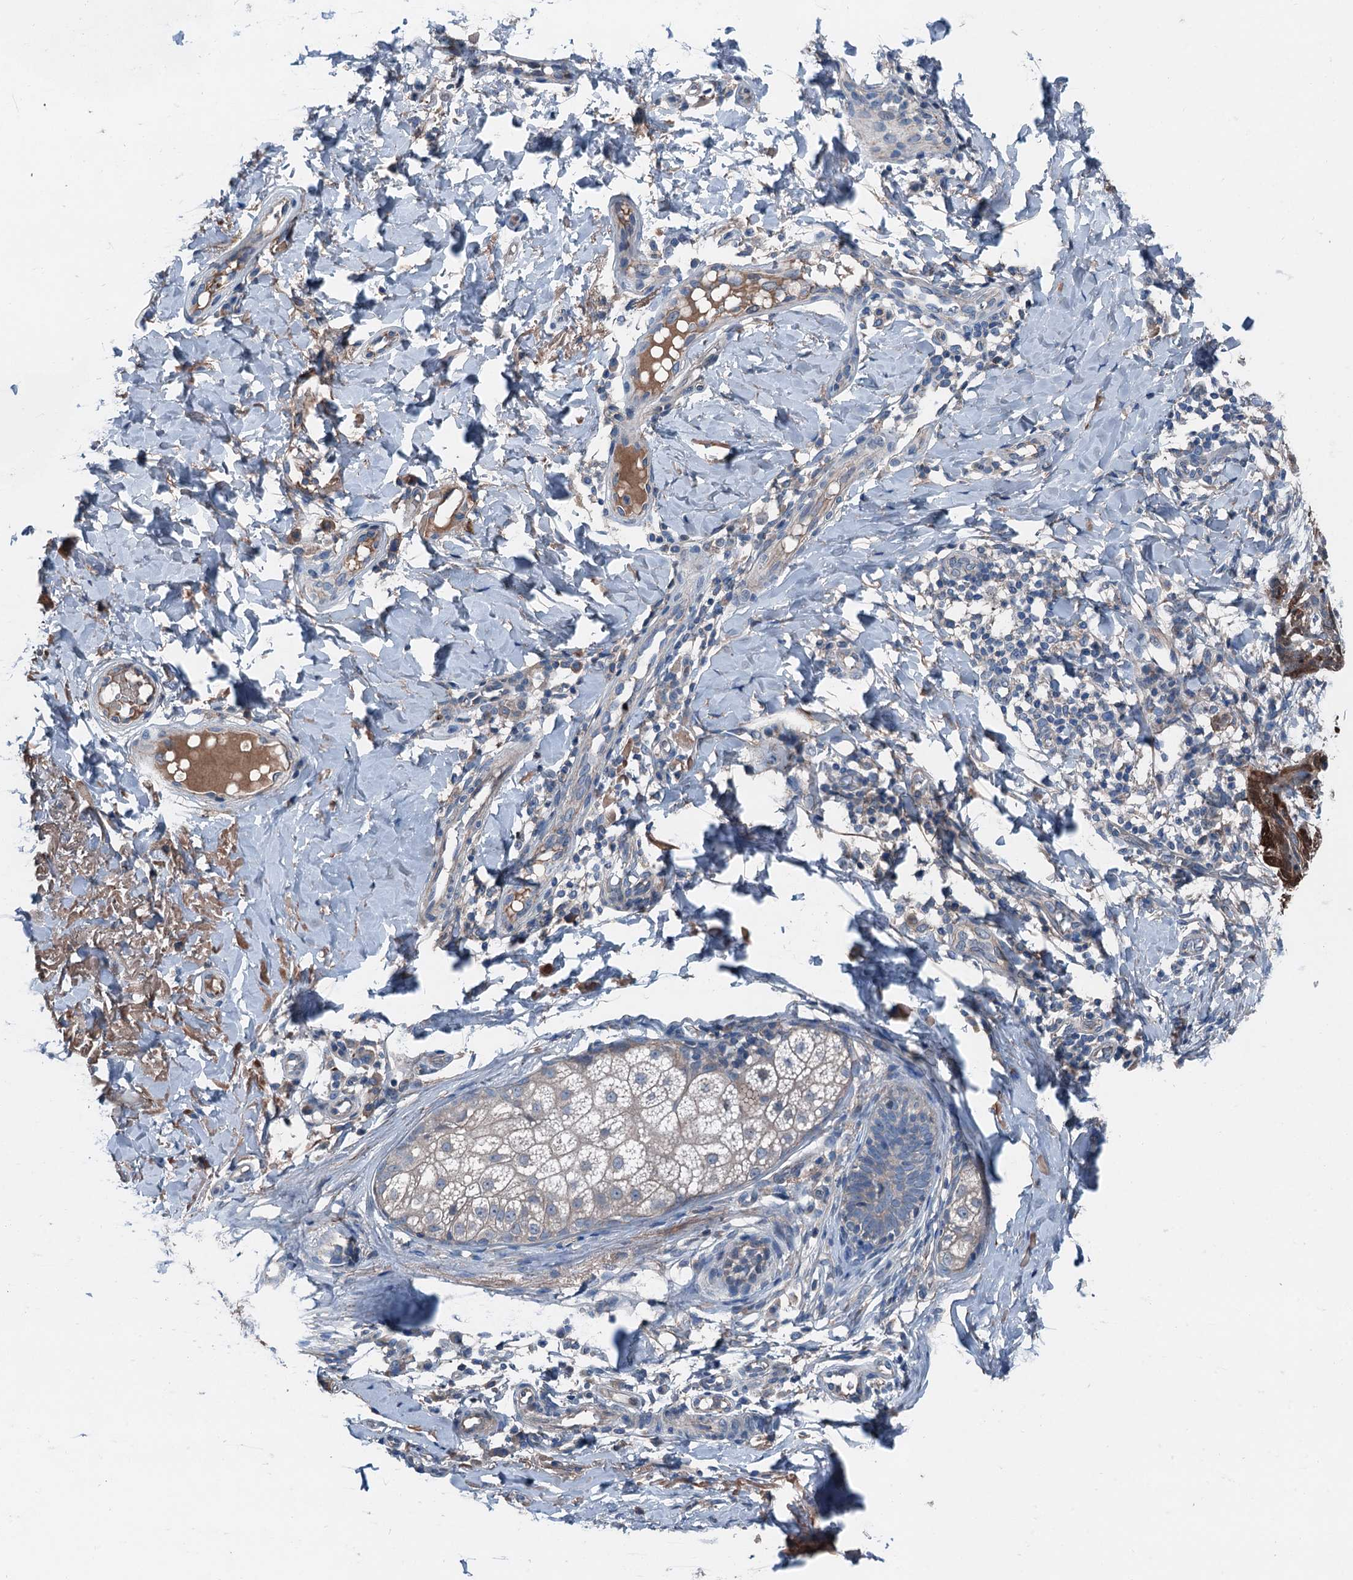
{"staining": {"intensity": "moderate", "quantity": "25%-75%", "location": "cytoplasmic/membranous,nuclear"}, "tissue": "skin cancer", "cell_type": "Tumor cells", "image_type": "cancer", "snomed": [{"axis": "morphology", "description": "Normal tissue, NOS"}, {"axis": "morphology", "description": "Basal cell carcinoma"}, {"axis": "topography", "description": "Skin"}], "caption": "Approximately 25%-75% of tumor cells in human skin cancer (basal cell carcinoma) reveal moderate cytoplasmic/membranous and nuclear protein expression as visualized by brown immunohistochemical staining.", "gene": "SLC2A10", "patient": {"sex": "male", "age": 66}}